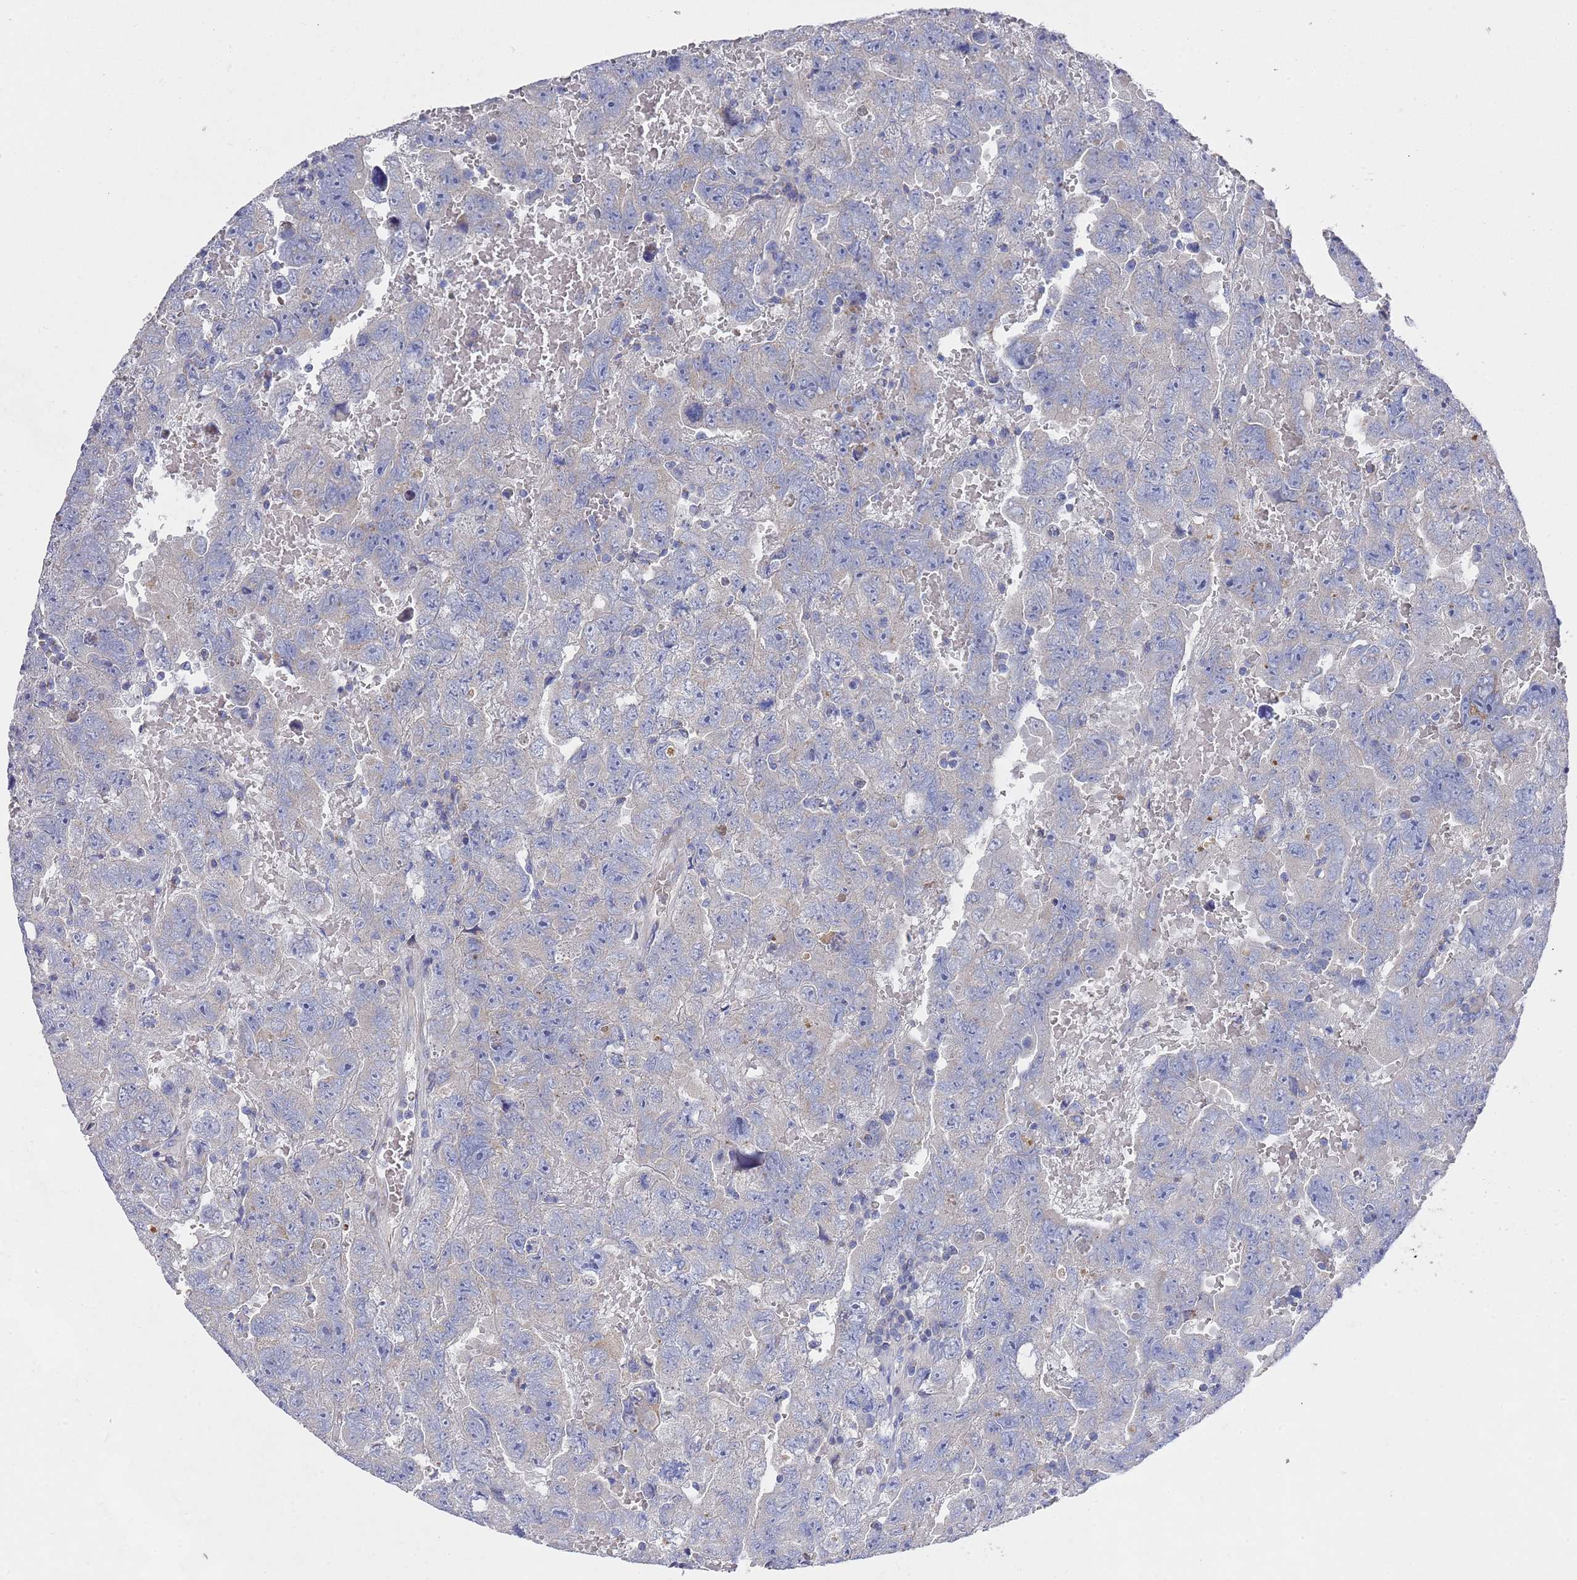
{"staining": {"intensity": "negative", "quantity": "none", "location": "none"}, "tissue": "testis cancer", "cell_type": "Tumor cells", "image_type": "cancer", "snomed": [{"axis": "morphology", "description": "Carcinoma, Embryonal, NOS"}, {"axis": "topography", "description": "Testis"}], "caption": "Tumor cells are negative for protein expression in human embryonal carcinoma (testis).", "gene": "NPEPPS", "patient": {"sex": "male", "age": 45}}